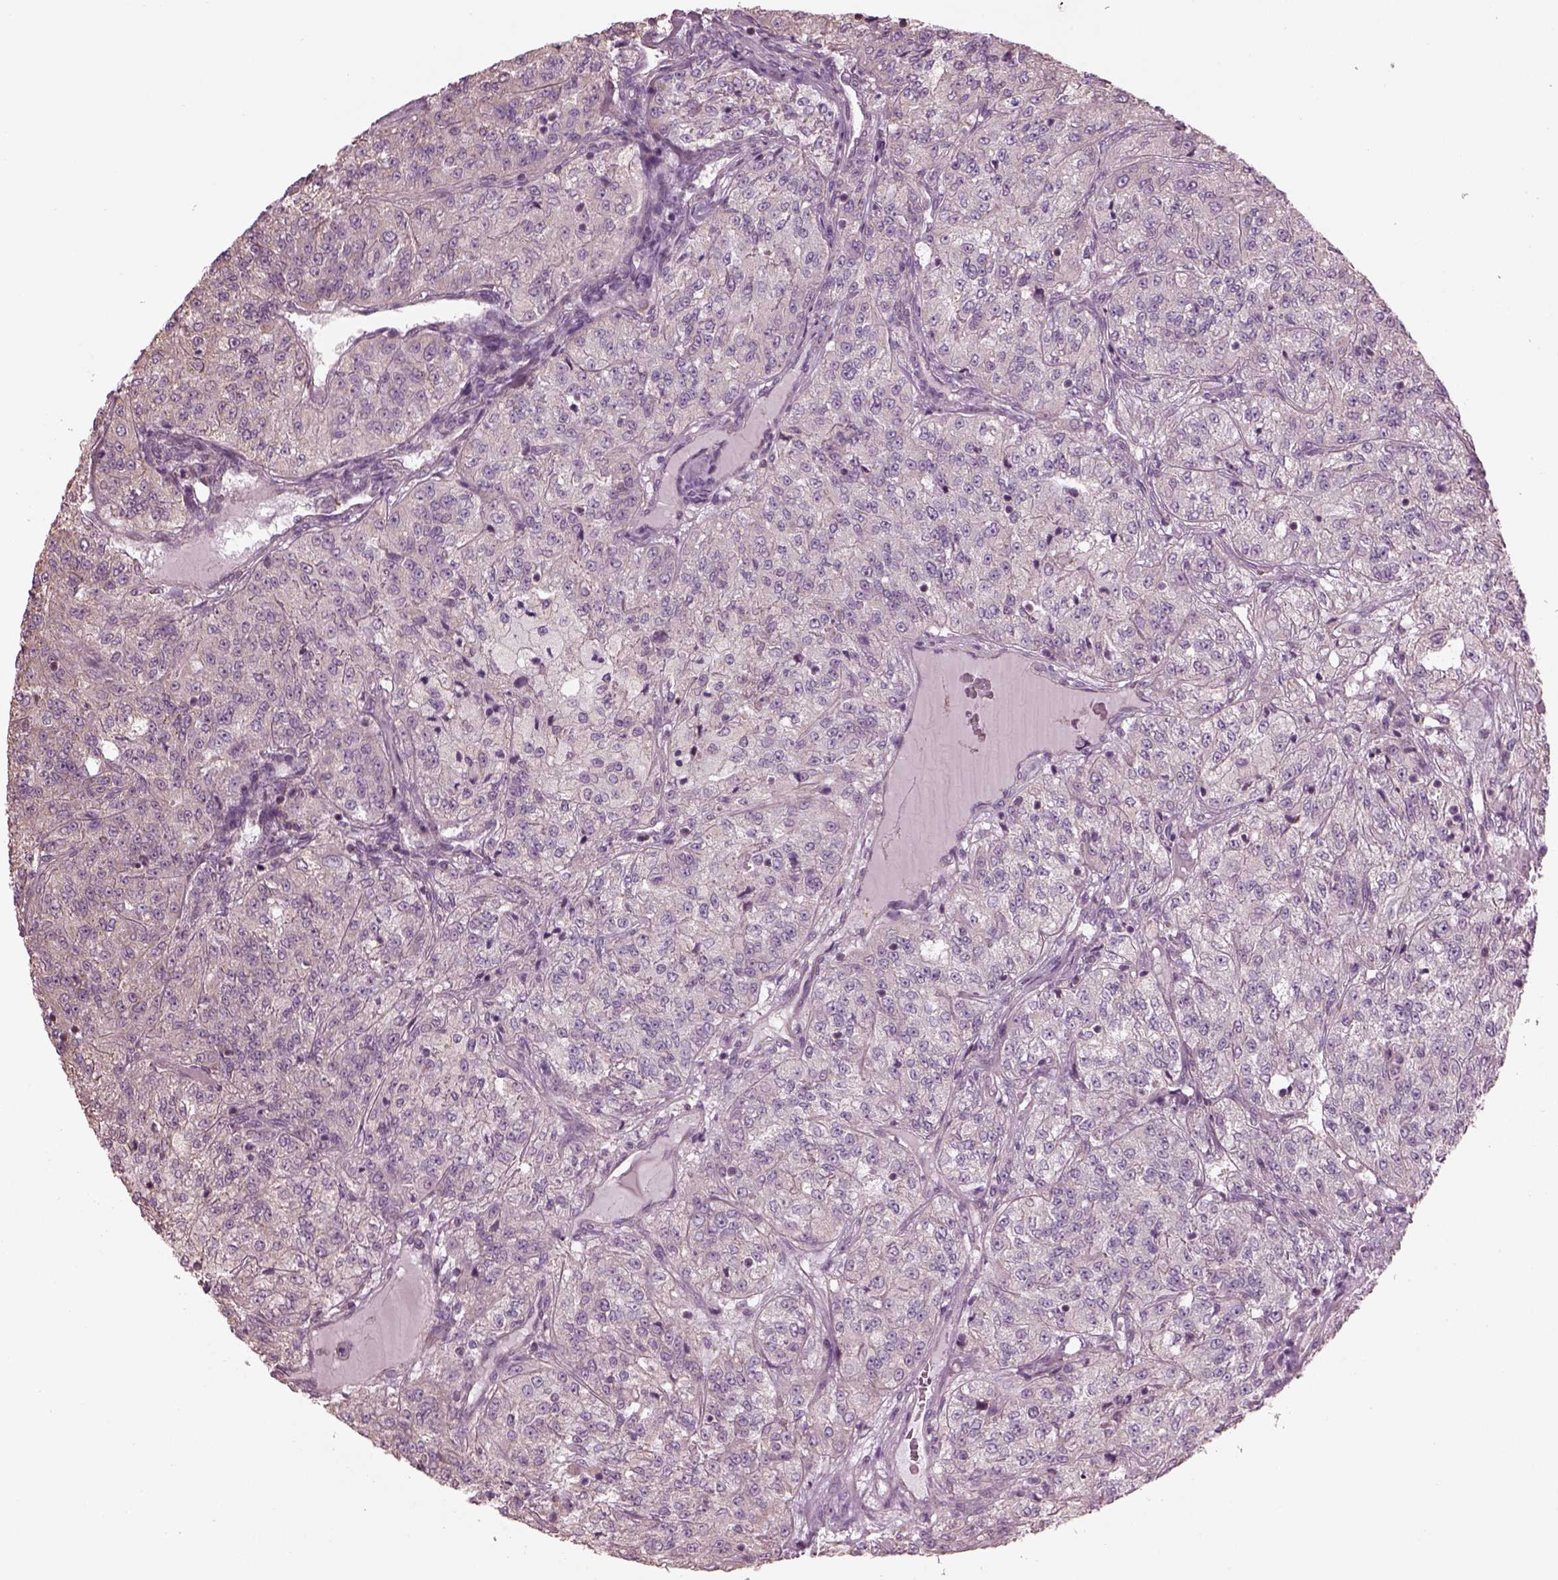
{"staining": {"intensity": "negative", "quantity": "none", "location": "none"}, "tissue": "renal cancer", "cell_type": "Tumor cells", "image_type": "cancer", "snomed": [{"axis": "morphology", "description": "Adenocarcinoma, NOS"}, {"axis": "topography", "description": "Kidney"}], "caption": "A histopathology image of renal adenocarcinoma stained for a protein exhibits no brown staining in tumor cells.", "gene": "SPATA7", "patient": {"sex": "female", "age": 63}}